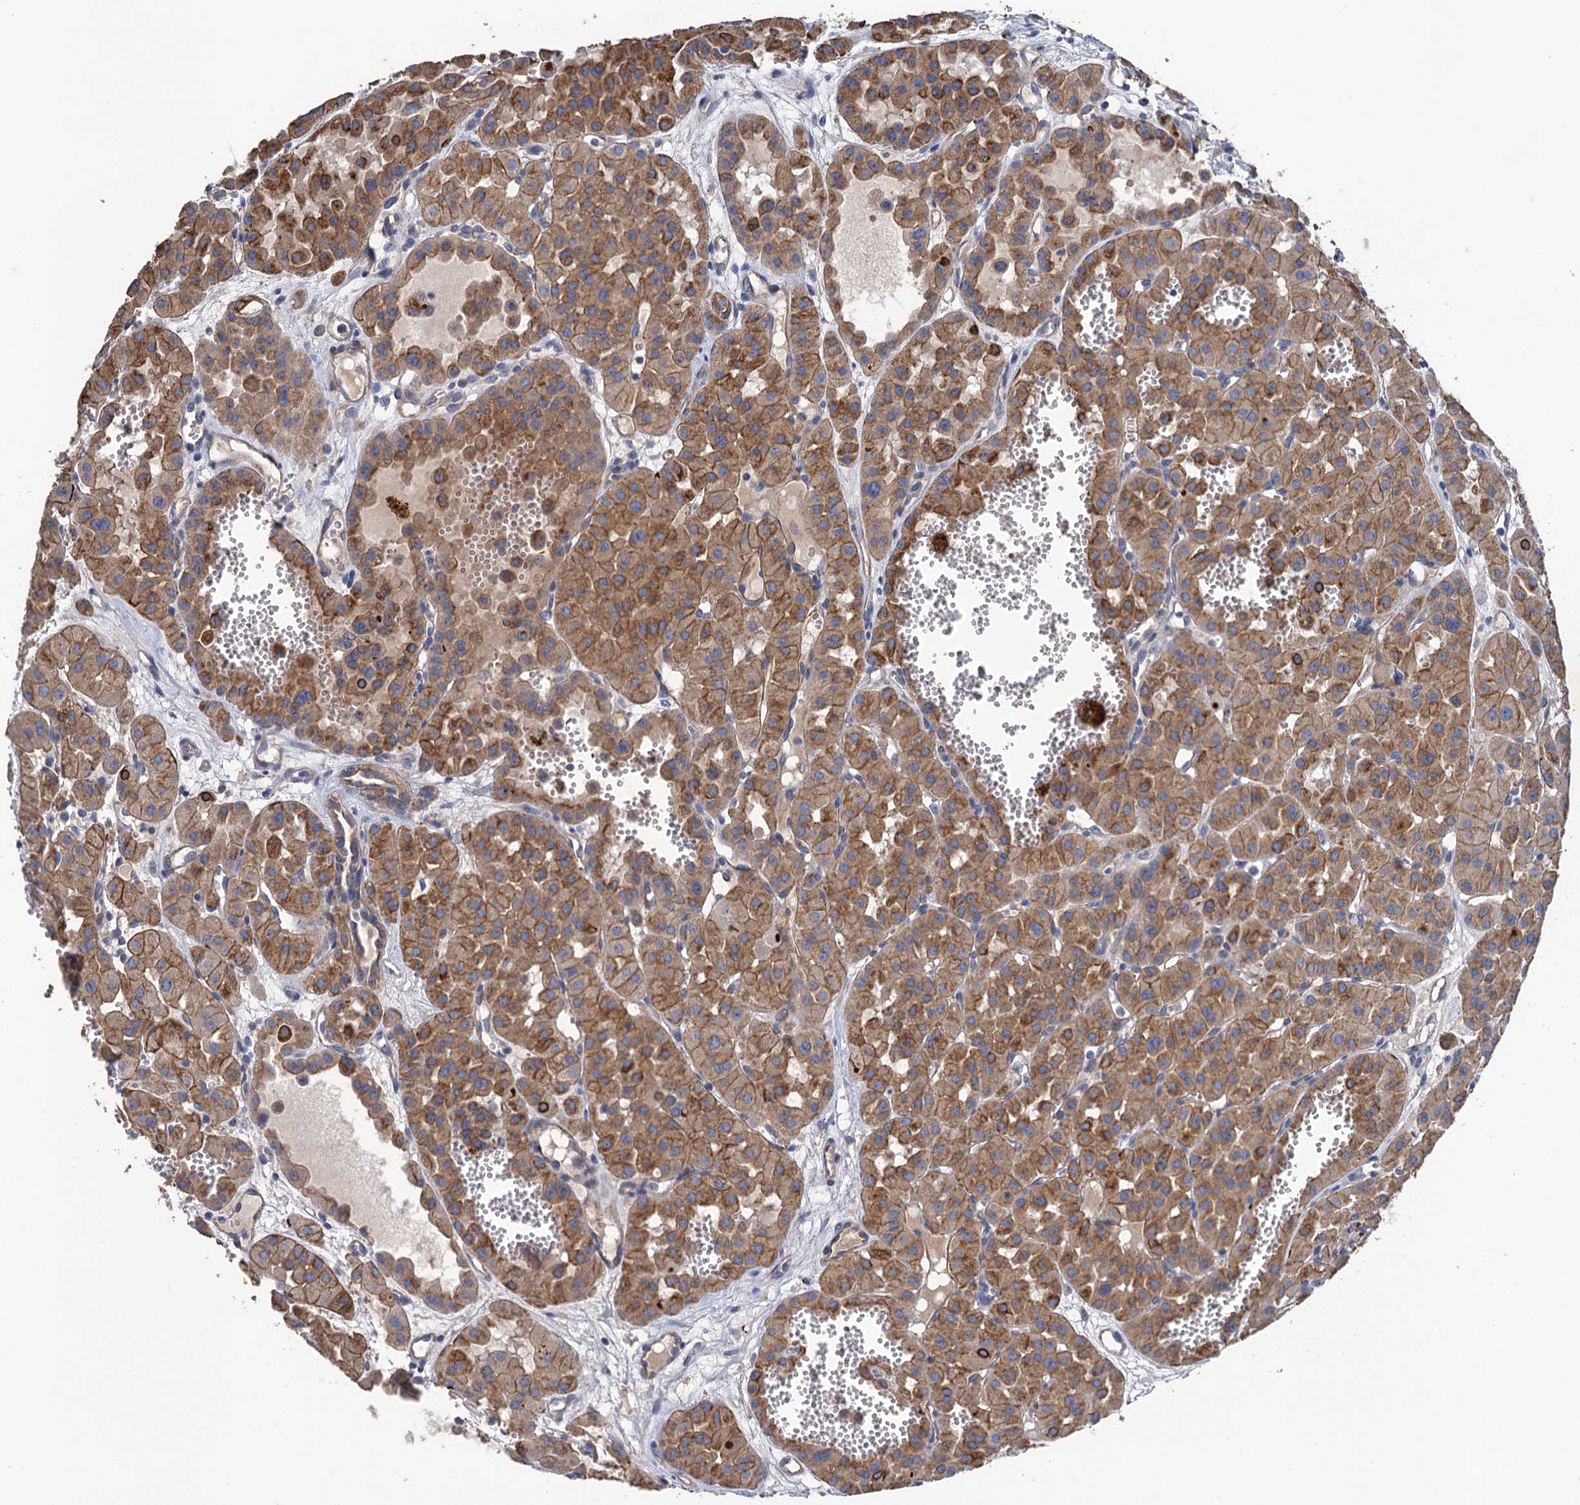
{"staining": {"intensity": "moderate", "quantity": ">75%", "location": "cytoplasmic/membranous"}, "tissue": "renal cancer", "cell_type": "Tumor cells", "image_type": "cancer", "snomed": [{"axis": "morphology", "description": "Carcinoma, NOS"}, {"axis": "topography", "description": "Kidney"}], "caption": "Immunohistochemical staining of carcinoma (renal) displays medium levels of moderate cytoplasmic/membranous protein staining in about >75% of tumor cells.", "gene": "SMCO3", "patient": {"sex": "female", "age": 75}}